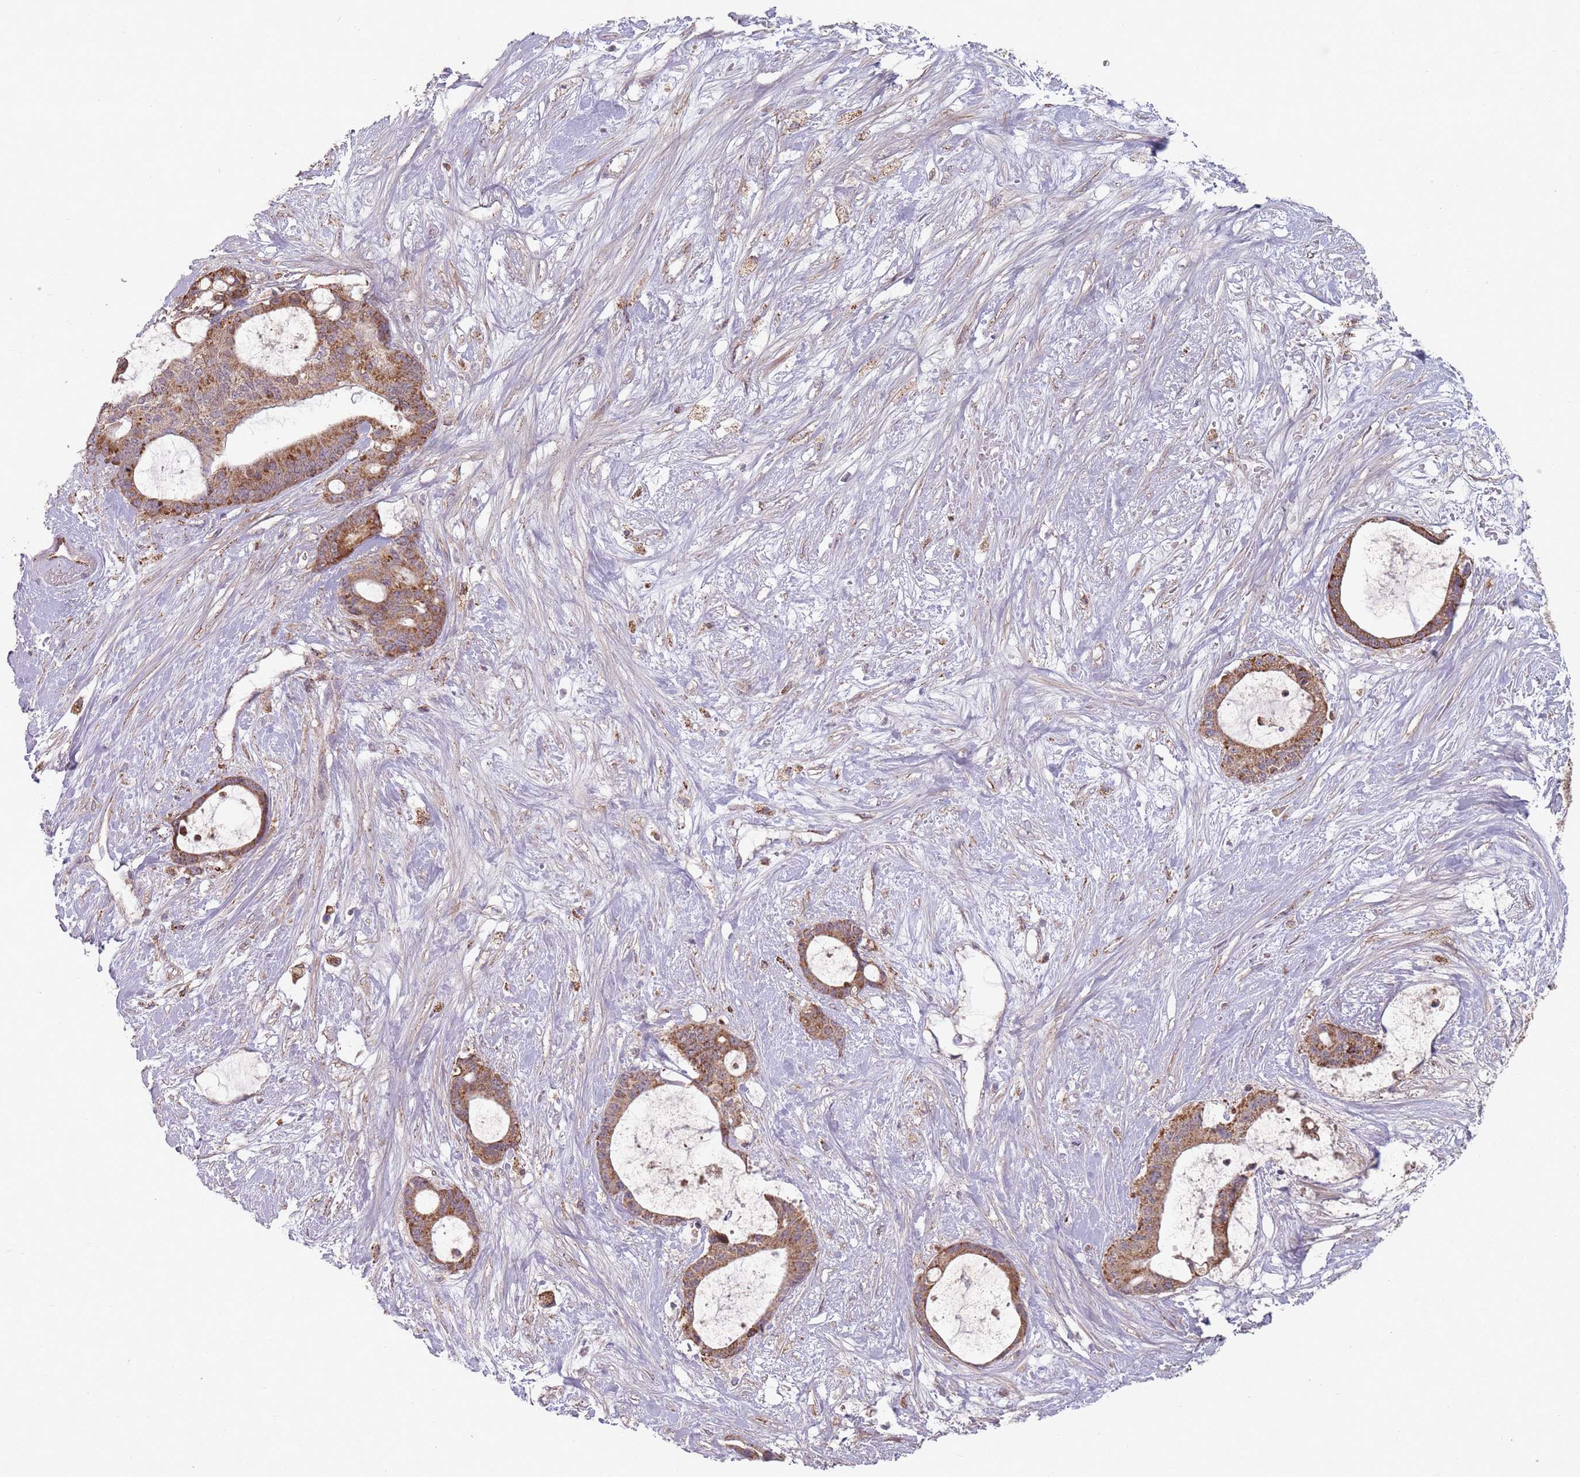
{"staining": {"intensity": "moderate", "quantity": ">75%", "location": "cytoplasmic/membranous"}, "tissue": "liver cancer", "cell_type": "Tumor cells", "image_type": "cancer", "snomed": [{"axis": "morphology", "description": "Normal tissue, NOS"}, {"axis": "morphology", "description": "Cholangiocarcinoma"}, {"axis": "topography", "description": "Liver"}, {"axis": "topography", "description": "Peripheral nerve tissue"}], "caption": "Protein expression analysis of human liver cancer (cholangiocarcinoma) reveals moderate cytoplasmic/membranous positivity in about >75% of tumor cells.", "gene": "OR10Q1", "patient": {"sex": "female", "age": 73}}